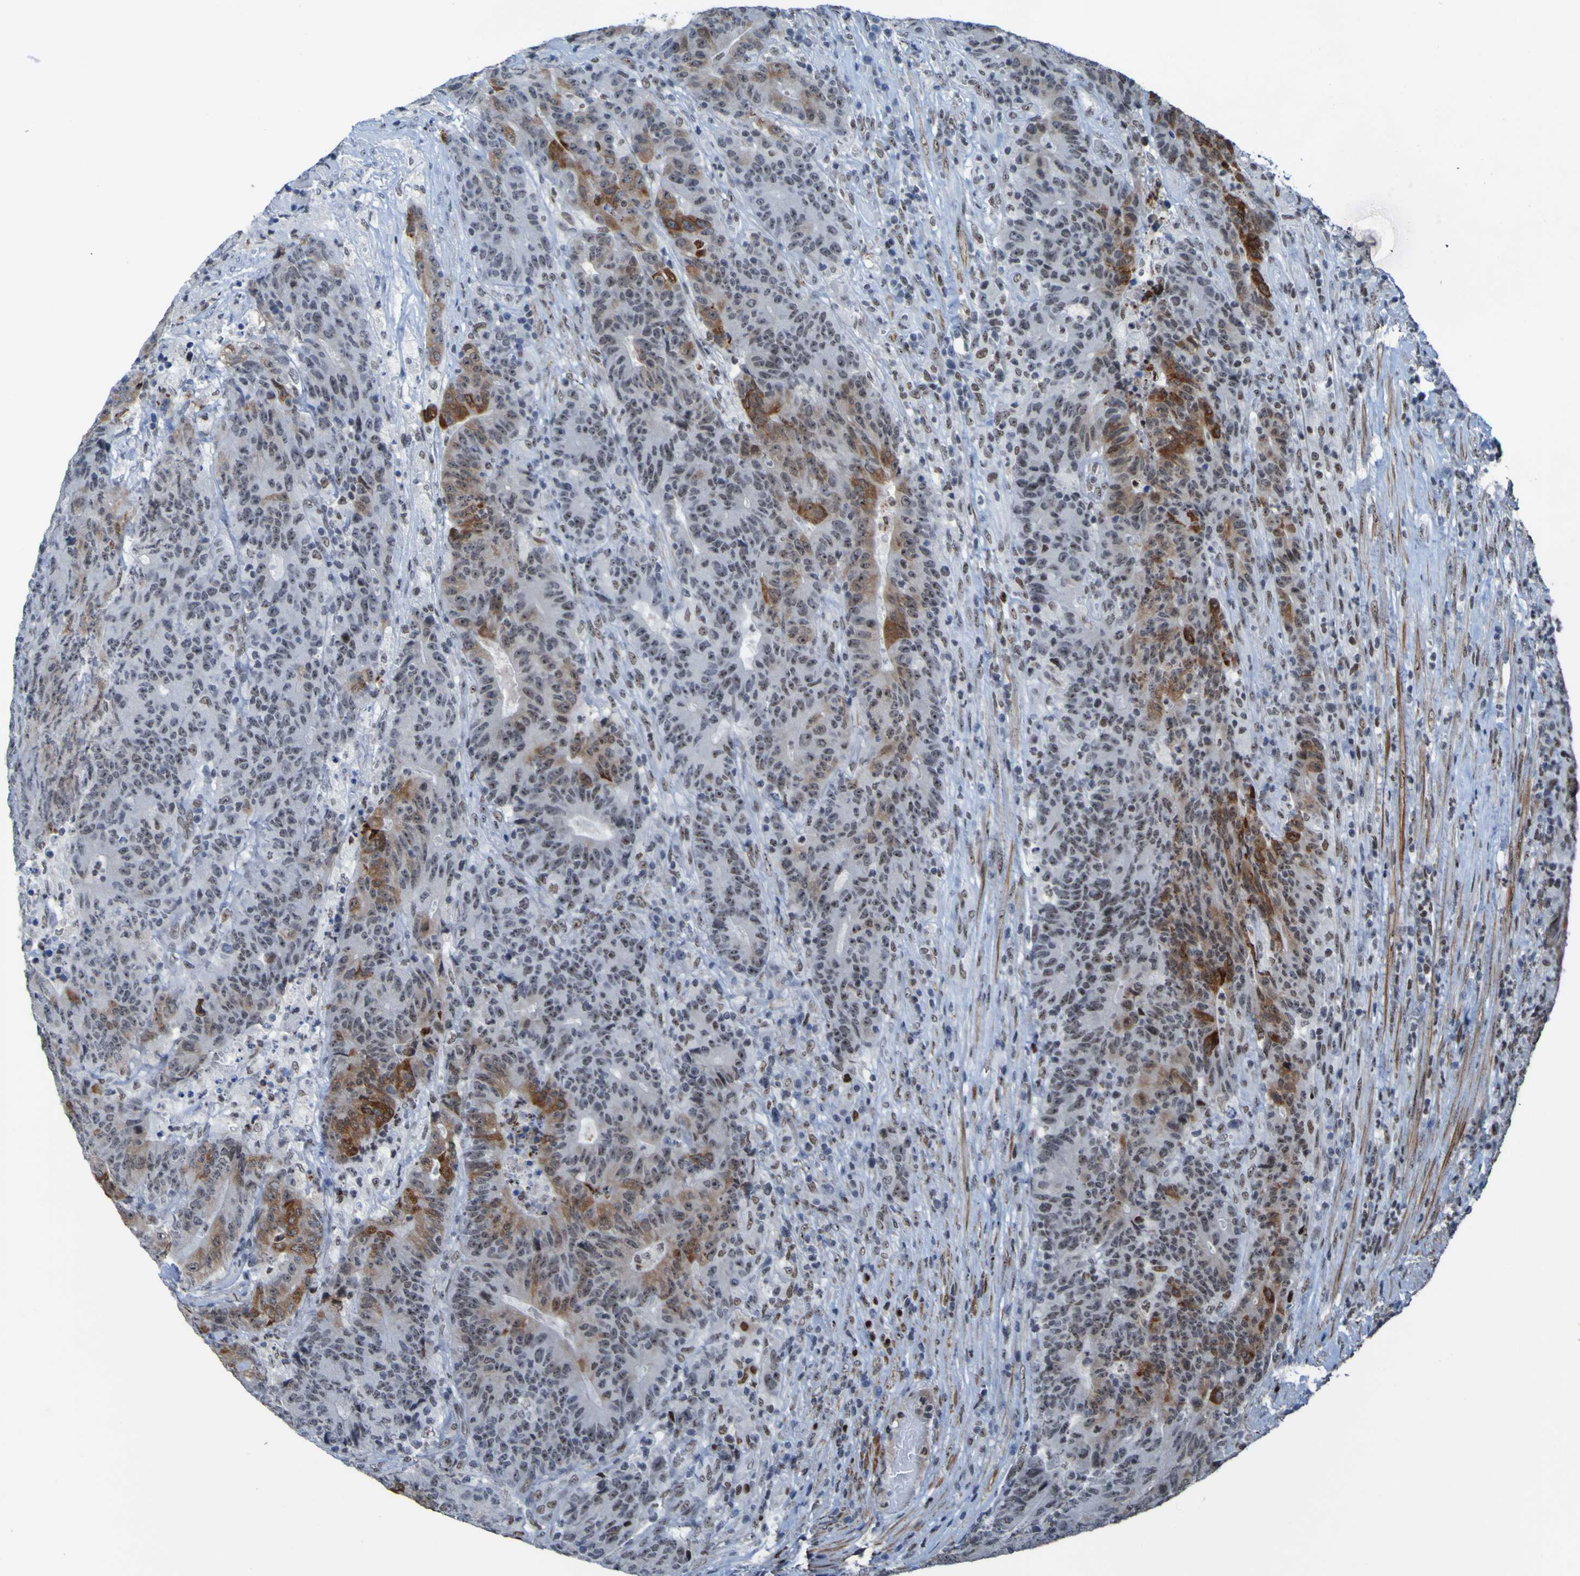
{"staining": {"intensity": "strong", "quantity": "<25%", "location": "cytoplasmic/membranous,nuclear"}, "tissue": "colorectal cancer", "cell_type": "Tumor cells", "image_type": "cancer", "snomed": [{"axis": "morphology", "description": "Normal tissue, NOS"}, {"axis": "morphology", "description": "Adenocarcinoma, NOS"}, {"axis": "topography", "description": "Colon"}], "caption": "IHC image of adenocarcinoma (colorectal) stained for a protein (brown), which shows medium levels of strong cytoplasmic/membranous and nuclear staining in about <25% of tumor cells.", "gene": "PHF2", "patient": {"sex": "female", "age": 75}}